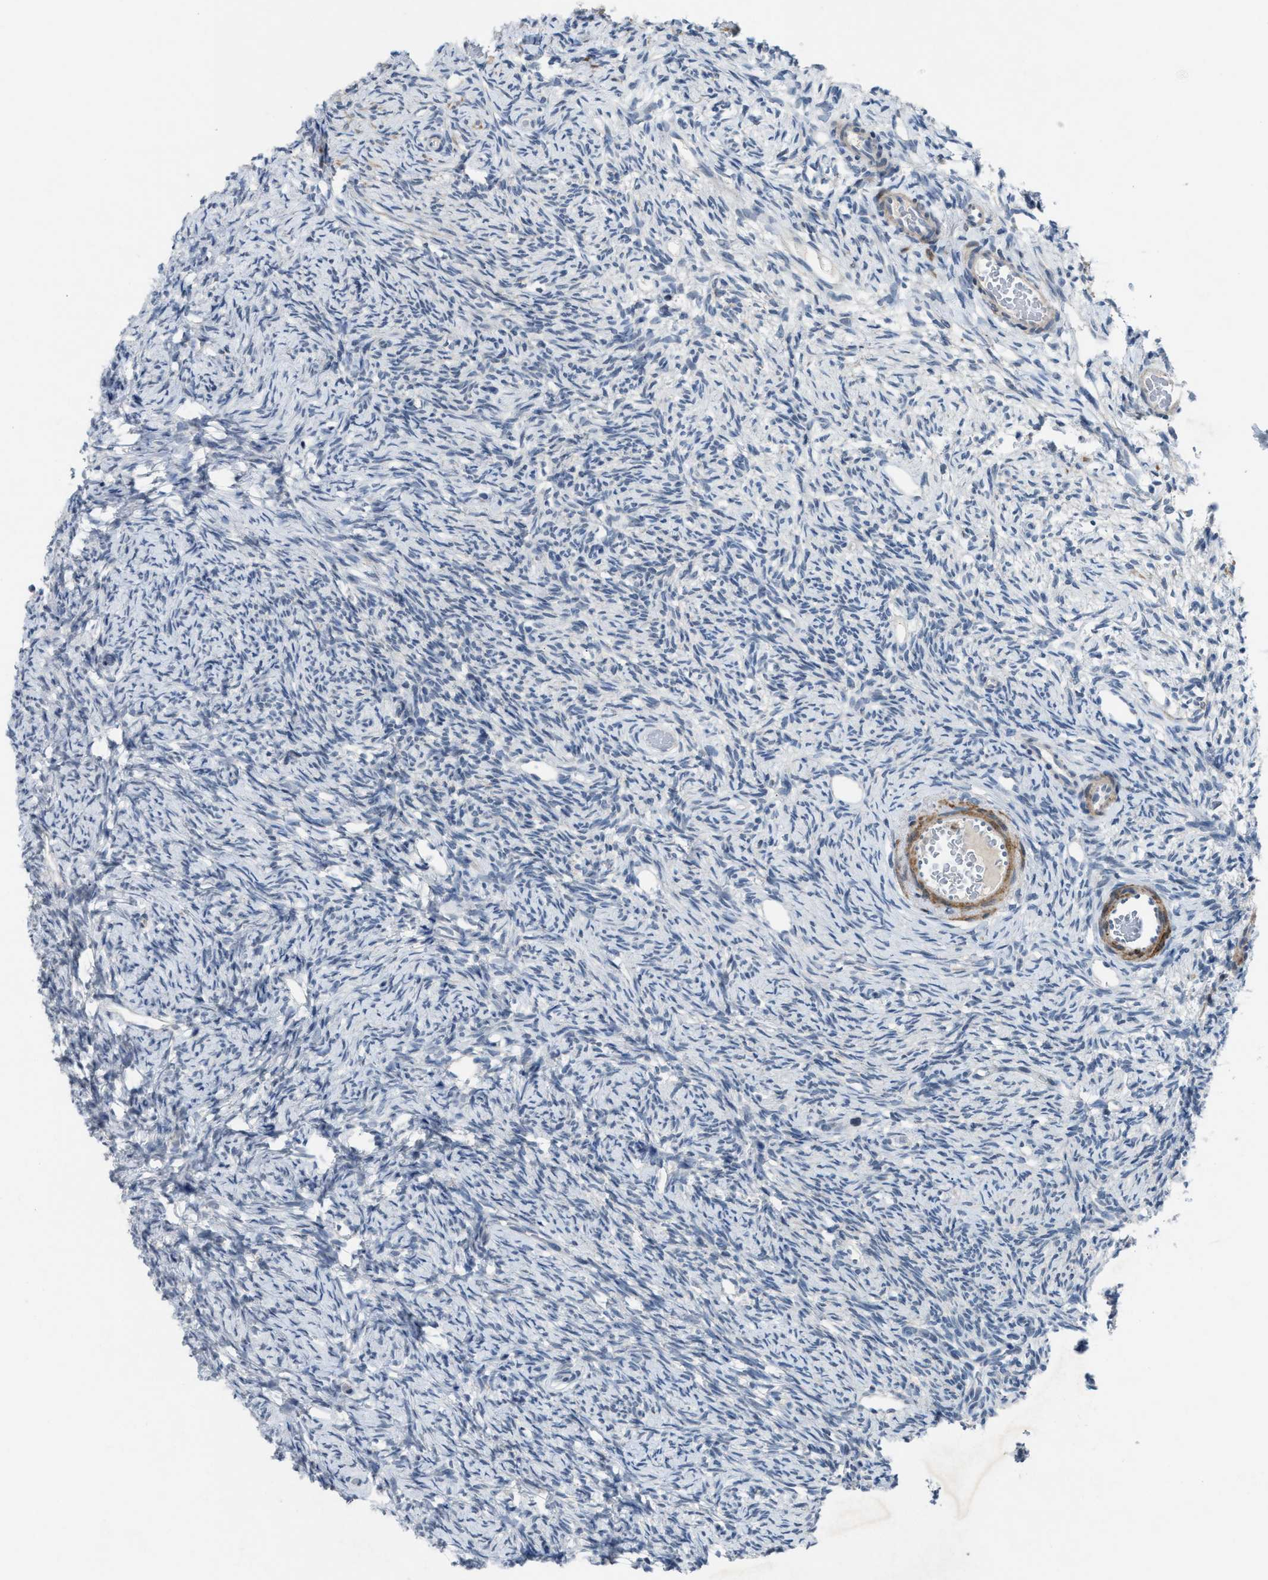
{"staining": {"intensity": "negative", "quantity": "none", "location": "none"}, "tissue": "ovary", "cell_type": "Ovarian stroma cells", "image_type": "normal", "snomed": [{"axis": "morphology", "description": "Normal tissue, NOS"}, {"axis": "topography", "description": "Ovary"}], "caption": "DAB immunohistochemical staining of benign ovary exhibits no significant expression in ovarian stroma cells.", "gene": "SLC5A5", "patient": {"sex": "female", "age": 33}}